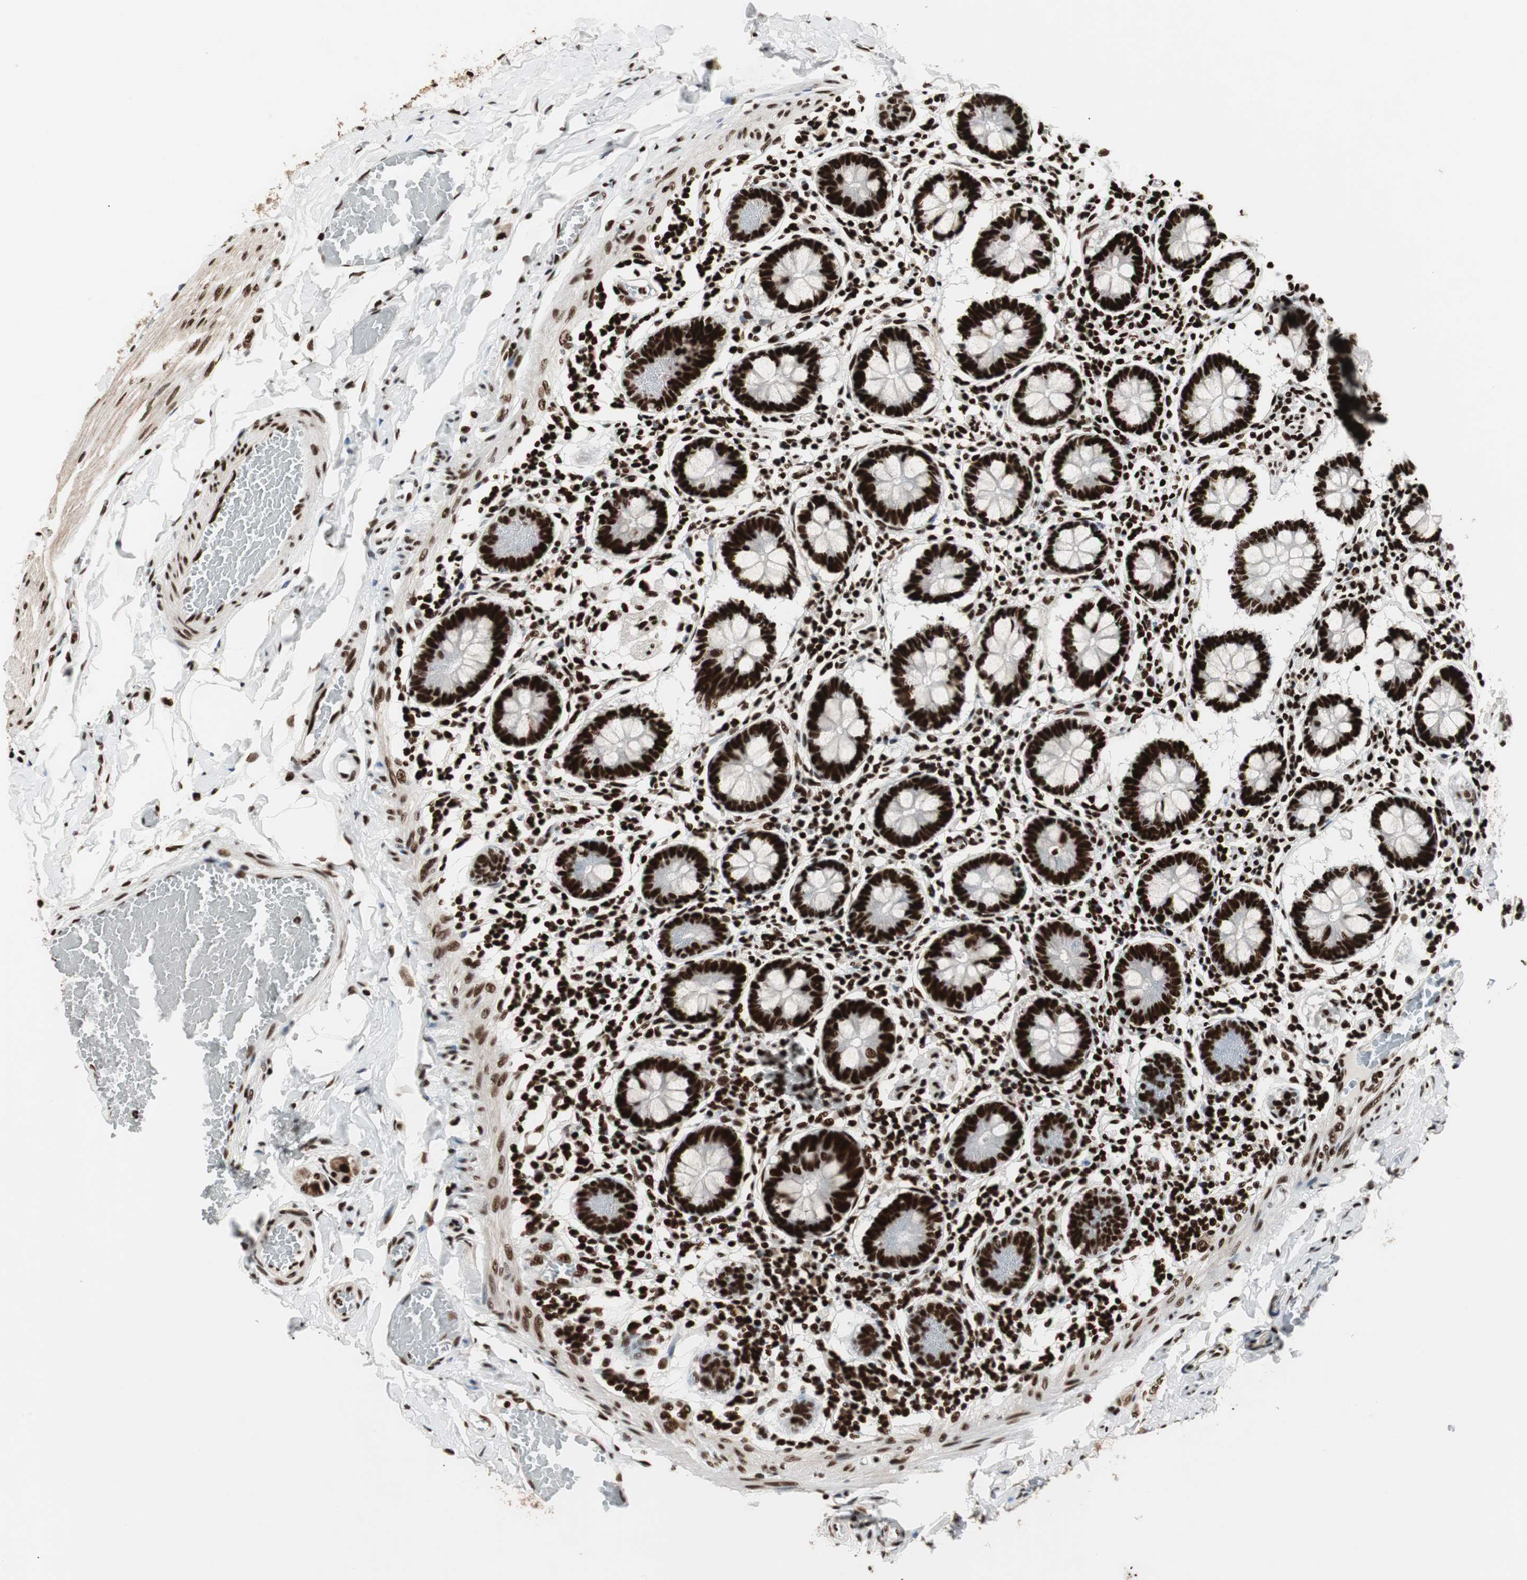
{"staining": {"intensity": "strong", "quantity": ">75%", "location": "nuclear"}, "tissue": "small intestine", "cell_type": "Glandular cells", "image_type": "normal", "snomed": [{"axis": "morphology", "description": "Normal tissue, NOS"}, {"axis": "topography", "description": "Small intestine"}], "caption": "Small intestine stained with immunohistochemistry reveals strong nuclear positivity in about >75% of glandular cells.", "gene": "MTA2", "patient": {"sex": "male", "age": 41}}